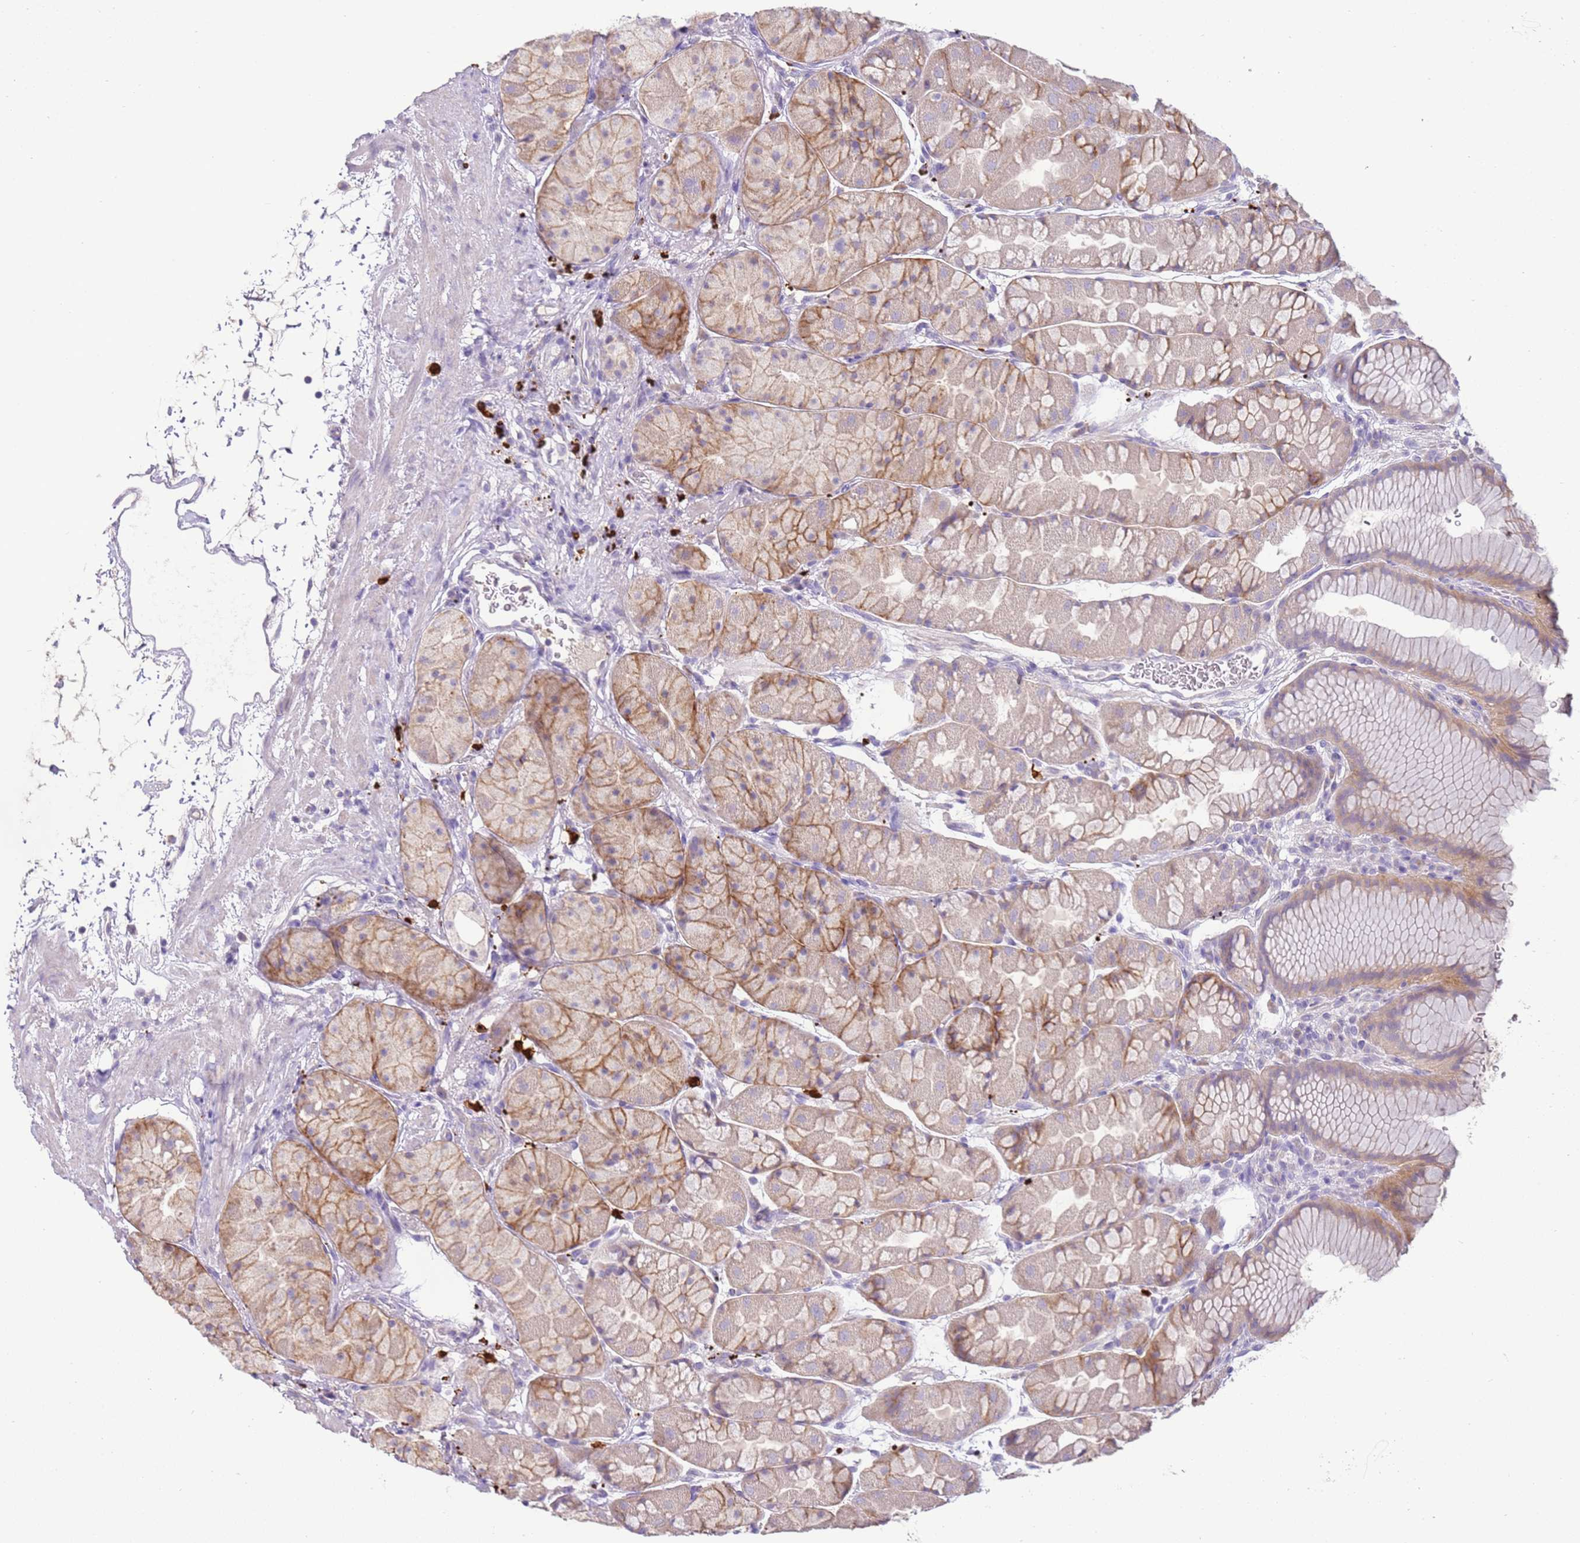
{"staining": {"intensity": "moderate", "quantity": "25%-75%", "location": "cytoplasmic/membranous"}, "tissue": "stomach", "cell_type": "Glandular cells", "image_type": "normal", "snomed": [{"axis": "morphology", "description": "Normal tissue, NOS"}, {"axis": "topography", "description": "Stomach"}], "caption": "Immunohistochemical staining of normal human stomach reveals medium levels of moderate cytoplasmic/membranous expression in about 25%-75% of glandular cells. The protein is stained brown, and the nuclei are stained in blue (DAB IHC with brightfield microscopy, high magnification).", "gene": "IL2RG", "patient": {"sex": "male", "age": 57}}